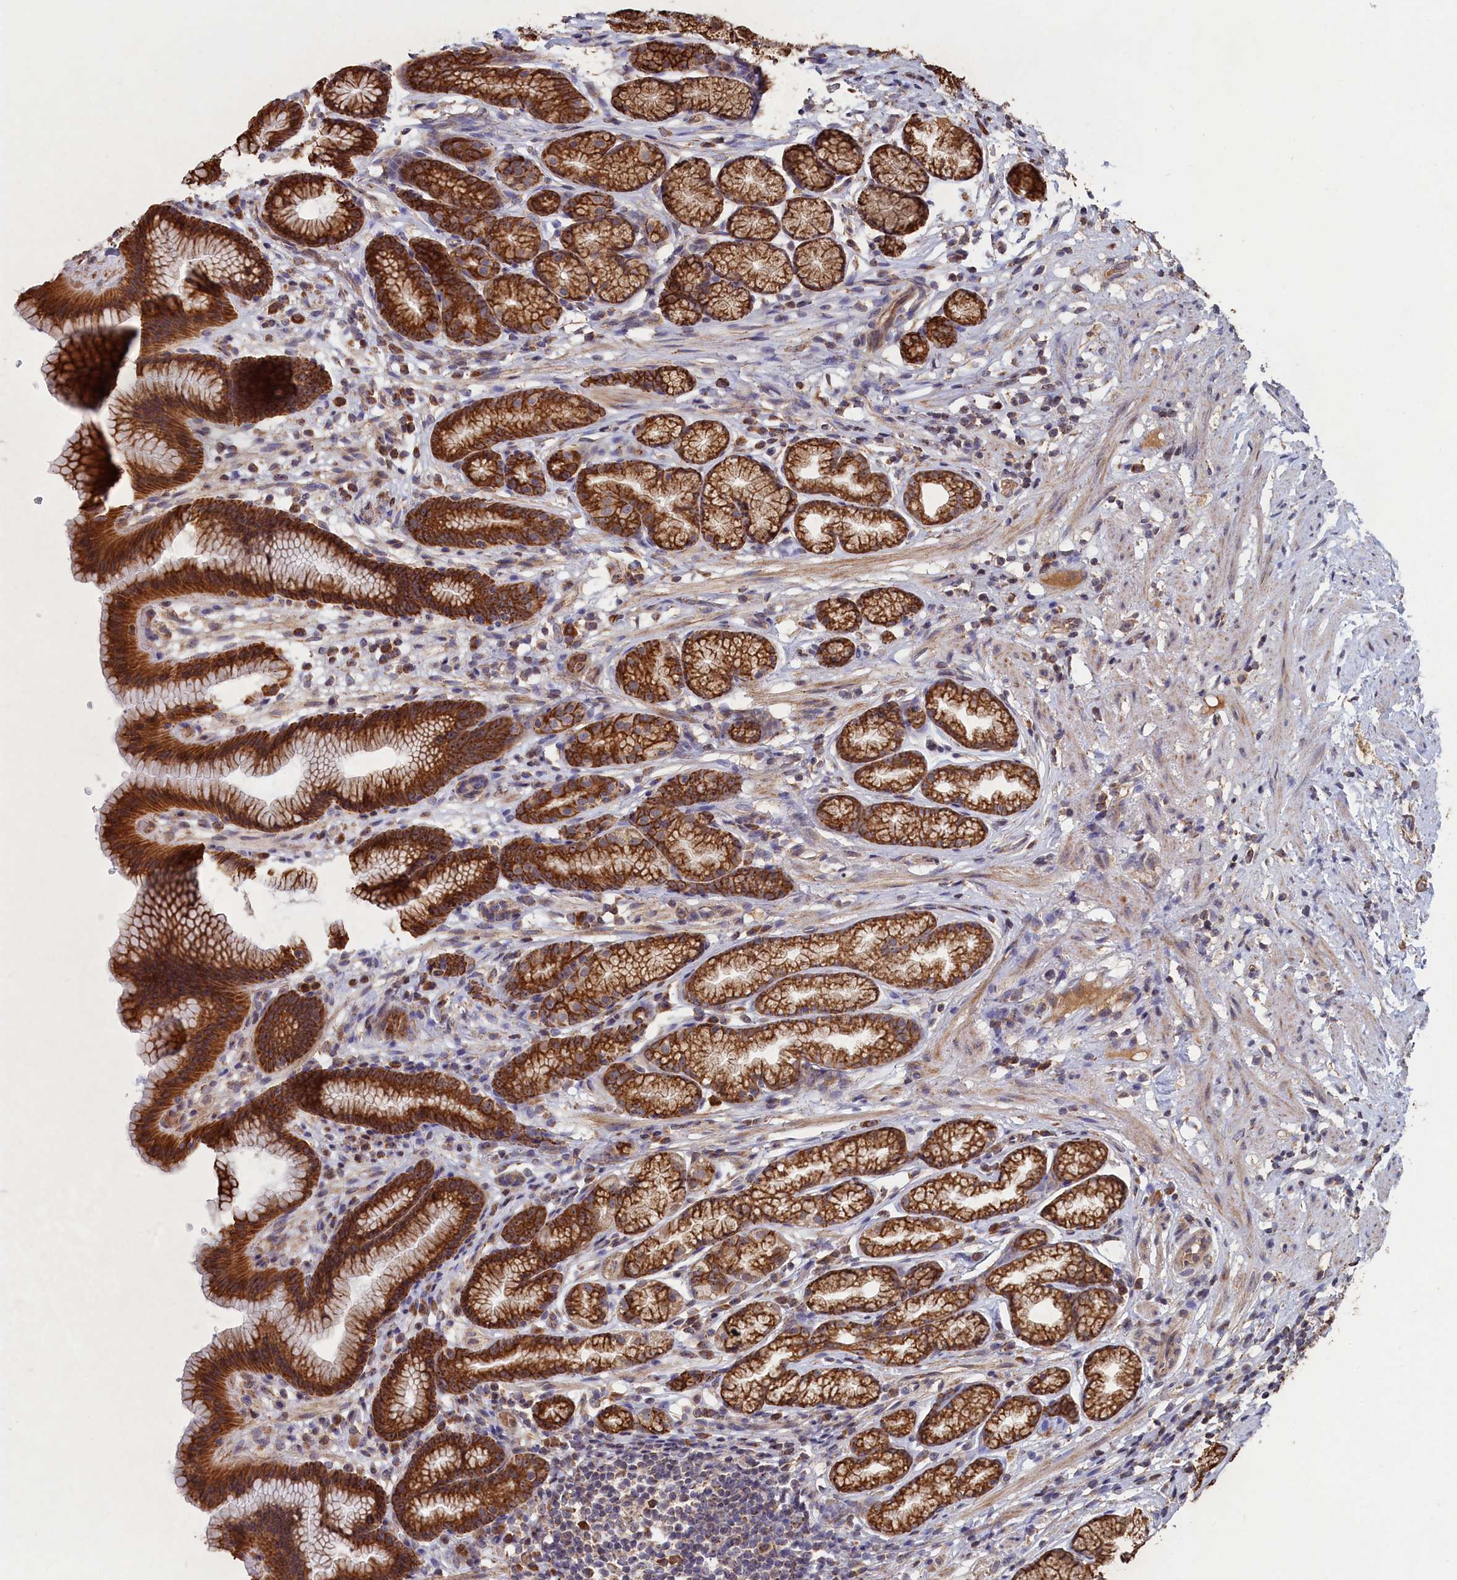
{"staining": {"intensity": "strong", "quantity": ">75%", "location": "cytoplasmic/membranous"}, "tissue": "stomach", "cell_type": "Glandular cells", "image_type": "normal", "snomed": [{"axis": "morphology", "description": "Normal tissue, NOS"}, {"axis": "topography", "description": "Stomach"}], "caption": "Immunohistochemistry histopathology image of benign human stomach stained for a protein (brown), which shows high levels of strong cytoplasmic/membranous expression in approximately >75% of glandular cells.", "gene": "ENSG00000269825", "patient": {"sex": "male", "age": 42}}